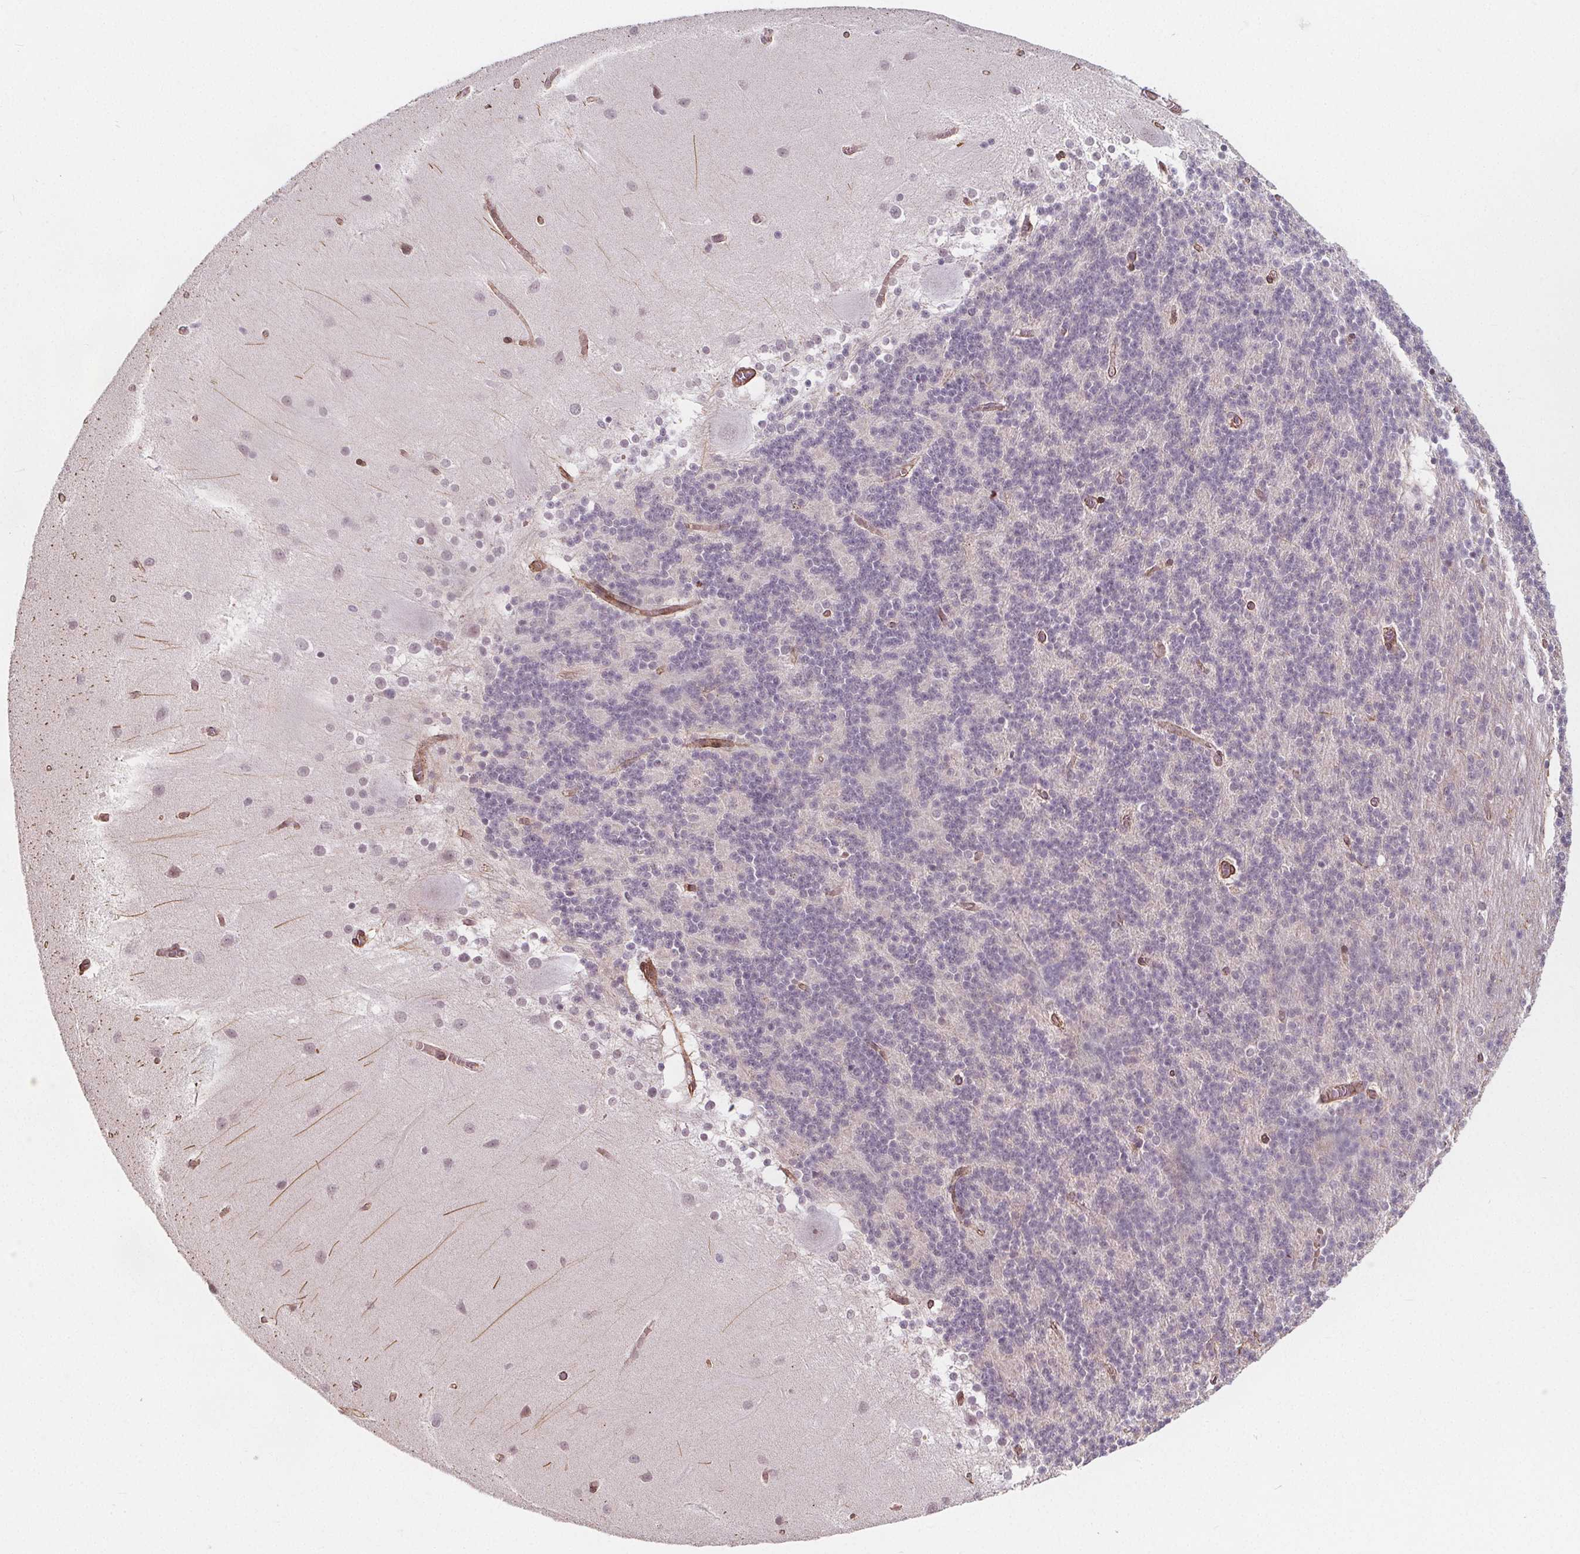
{"staining": {"intensity": "negative", "quantity": "none", "location": "none"}, "tissue": "cerebellum", "cell_type": "Cells in granular layer", "image_type": "normal", "snomed": [{"axis": "morphology", "description": "Normal tissue, NOS"}, {"axis": "topography", "description": "Cerebellum"}], "caption": "Cells in granular layer are negative for protein expression in normal human cerebellum. (DAB (3,3'-diaminobenzidine) immunohistochemistry with hematoxylin counter stain).", "gene": "HAS1", "patient": {"sex": "female", "age": 54}}